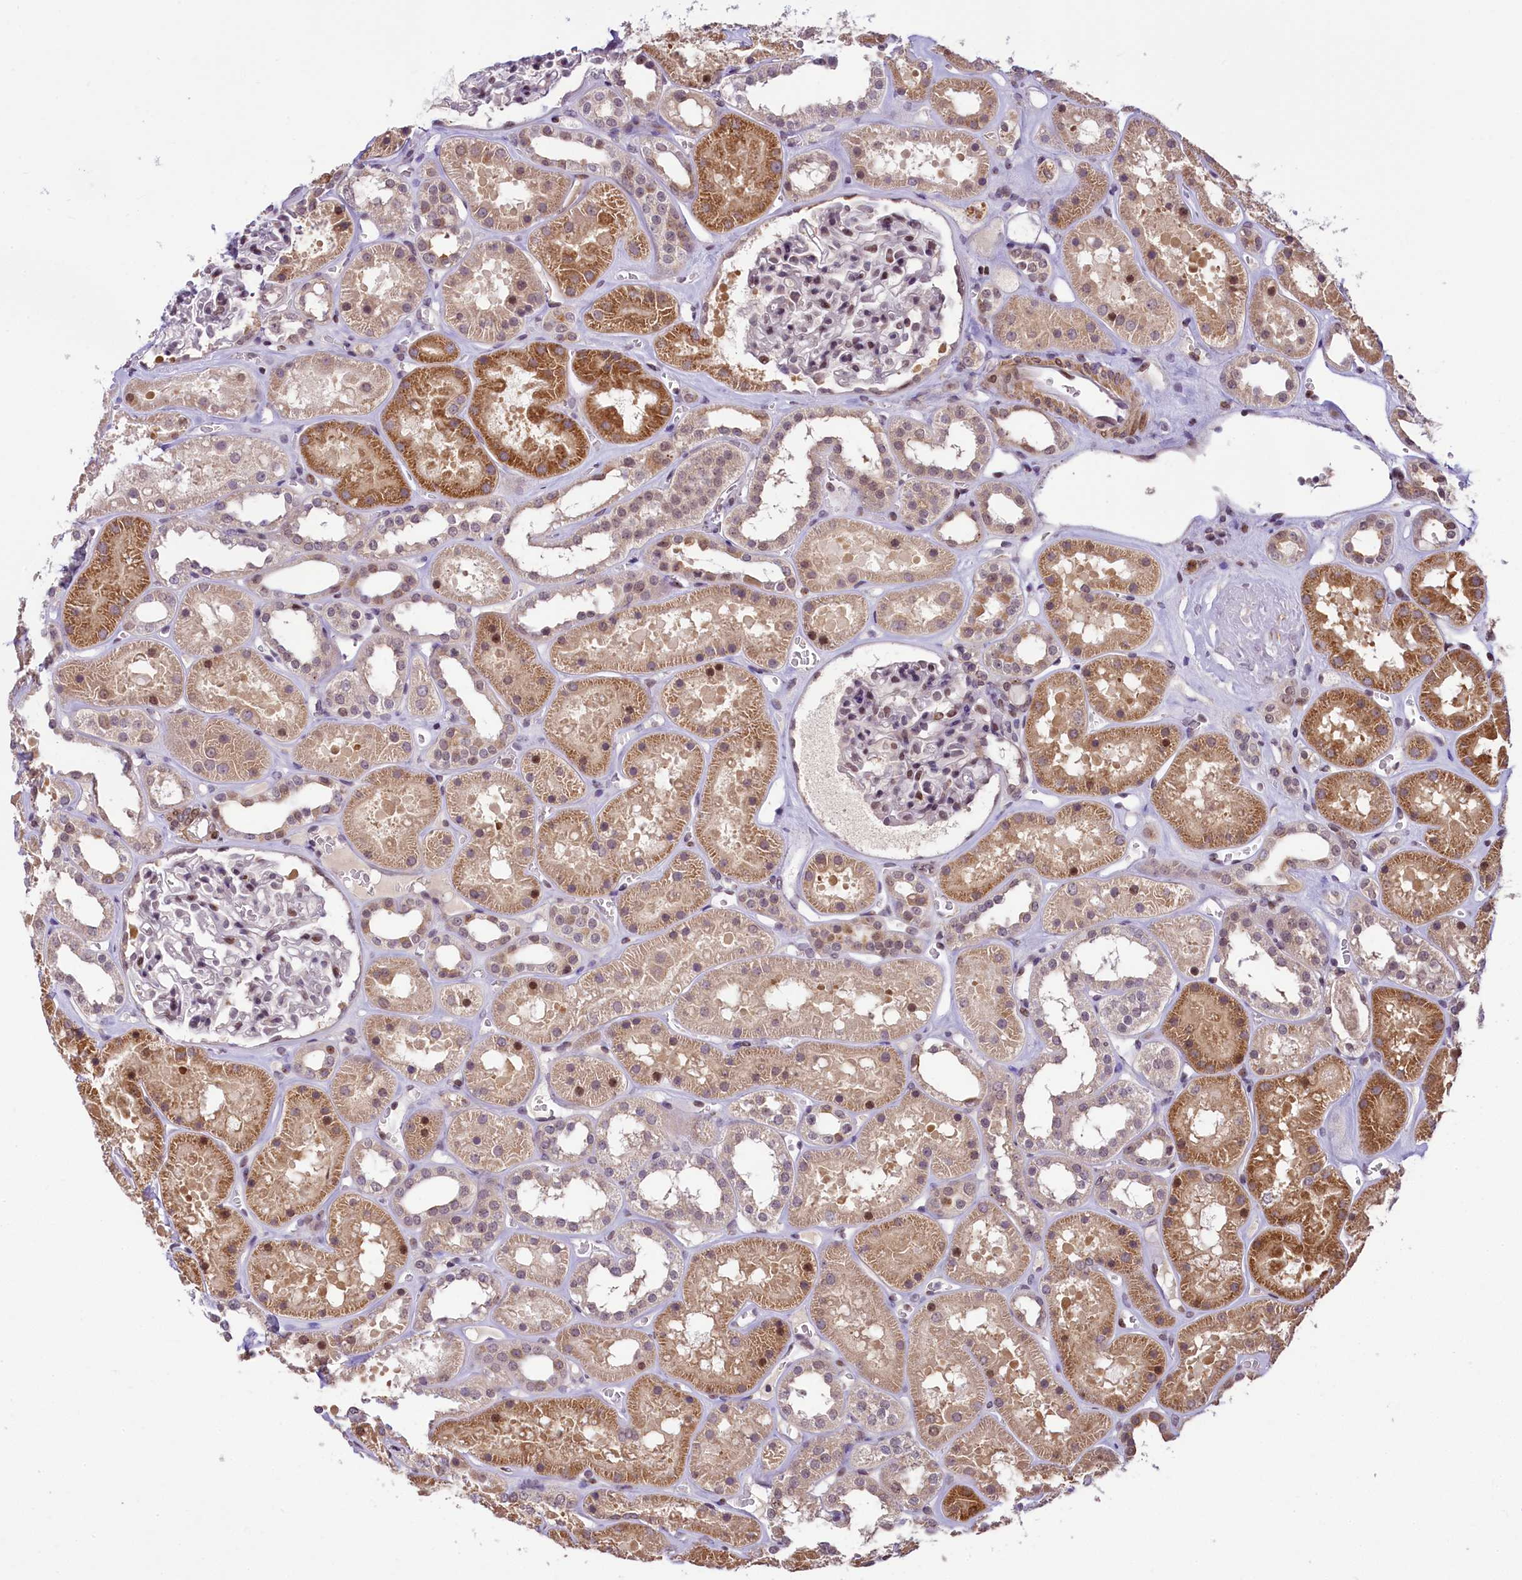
{"staining": {"intensity": "weak", "quantity": "25%-75%", "location": "nuclear"}, "tissue": "kidney", "cell_type": "Cells in glomeruli", "image_type": "normal", "snomed": [{"axis": "morphology", "description": "Normal tissue, NOS"}, {"axis": "topography", "description": "Kidney"}], "caption": "A high-resolution histopathology image shows immunohistochemistry (IHC) staining of benign kidney, which exhibits weak nuclear expression in about 25%-75% of cells in glomeruli.", "gene": "RBBP8", "patient": {"sex": "female", "age": 41}}